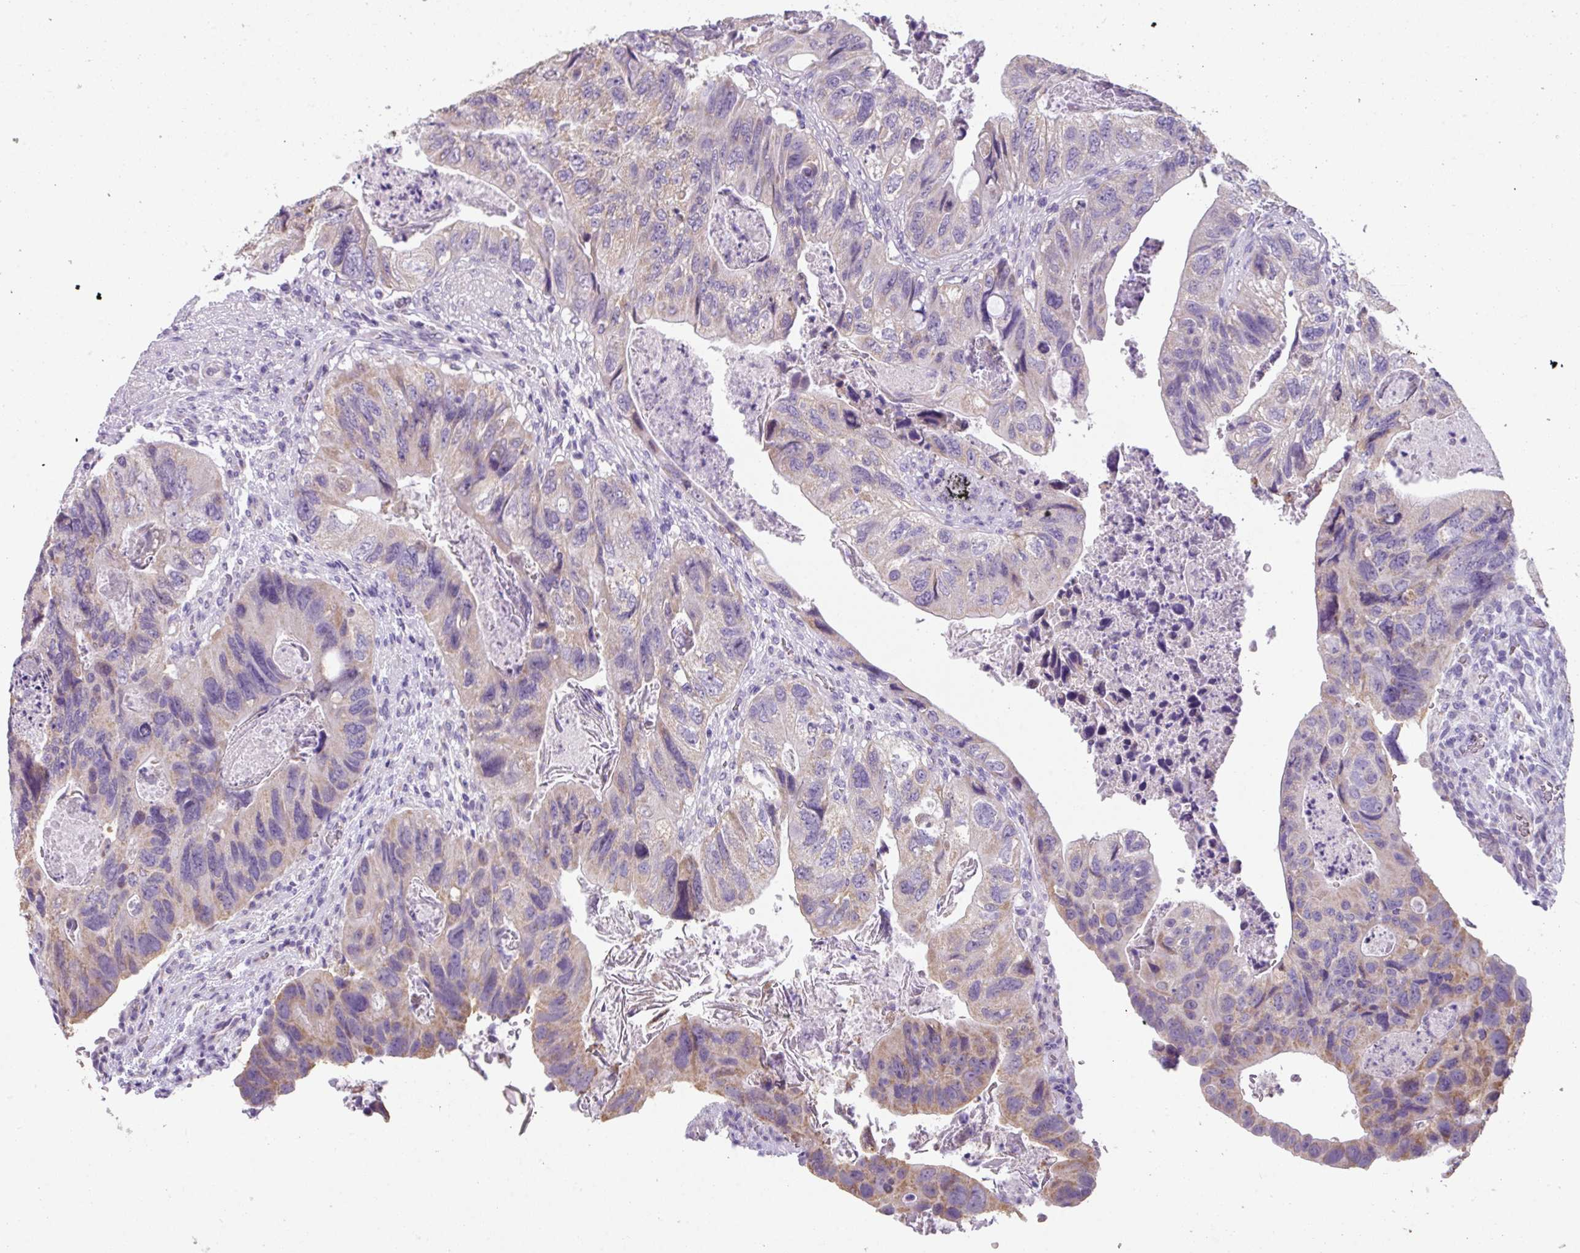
{"staining": {"intensity": "weak", "quantity": "<25%", "location": "cytoplasmic/membranous"}, "tissue": "colorectal cancer", "cell_type": "Tumor cells", "image_type": "cancer", "snomed": [{"axis": "morphology", "description": "Adenocarcinoma, NOS"}, {"axis": "topography", "description": "Rectum"}], "caption": "This is an immunohistochemistry photomicrograph of colorectal cancer. There is no expression in tumor cells.", "gene": "PALS2", "patient": {"sex": "male", "age": 63}}